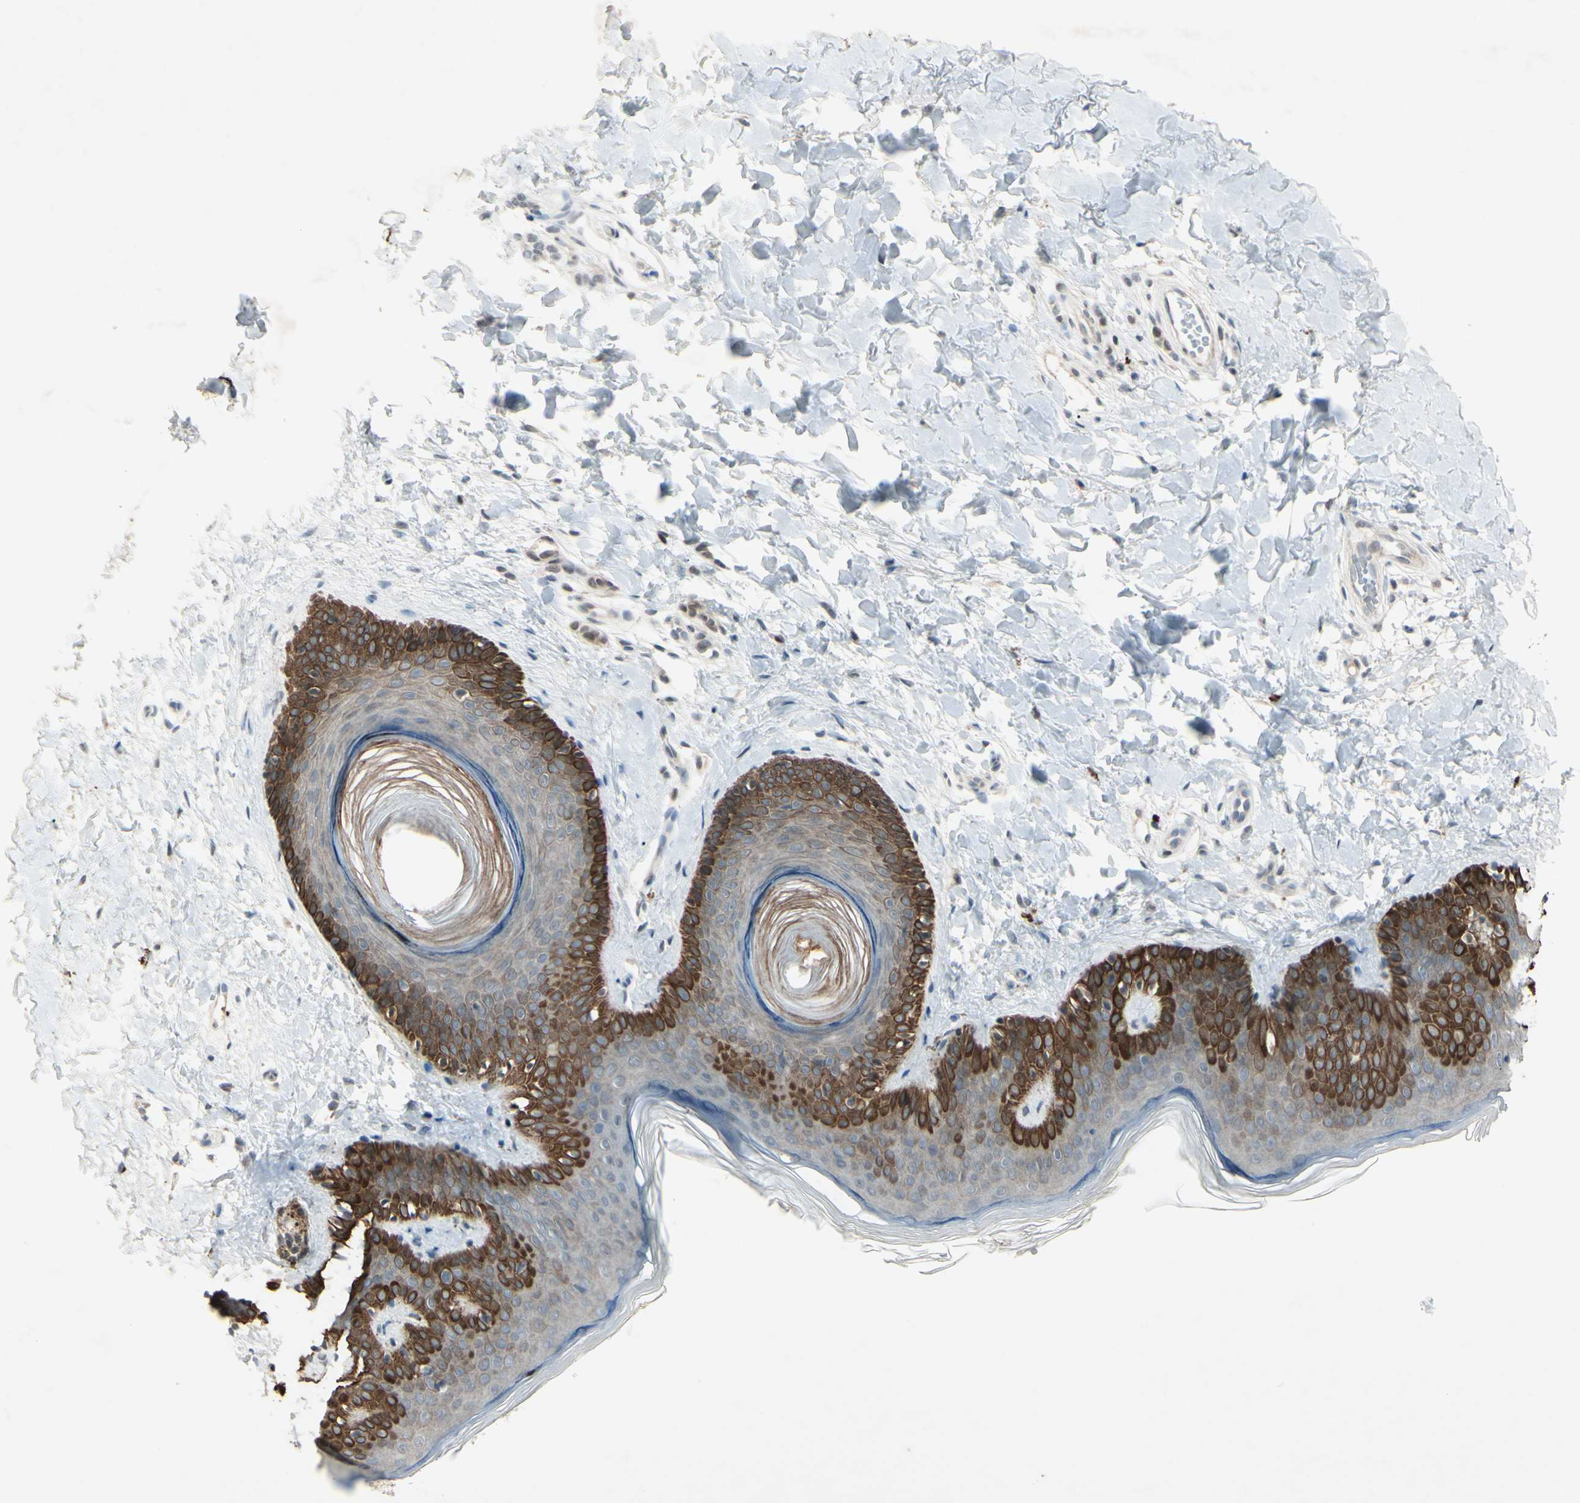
{"staining": {"intensity": "weak", "quantity": ">75%", "location": "cytoplasmic/membranous"}, "tissue": "skin", "cell_type": "Fibroblasts", "image_type": "normal", "snomed": [{"axis": "morphology", "description": "Normal tissue, NOS"}, {"axis": "topography", "description": "Skin"}], "caption": "Brown immunohistochemical staining in unremarkable skin displays weak cytoplasmic/membranous staining in about >75% of fibroblasts.", "gene": "FGFR2", "patient": {"sex": "male", "age": 16}}